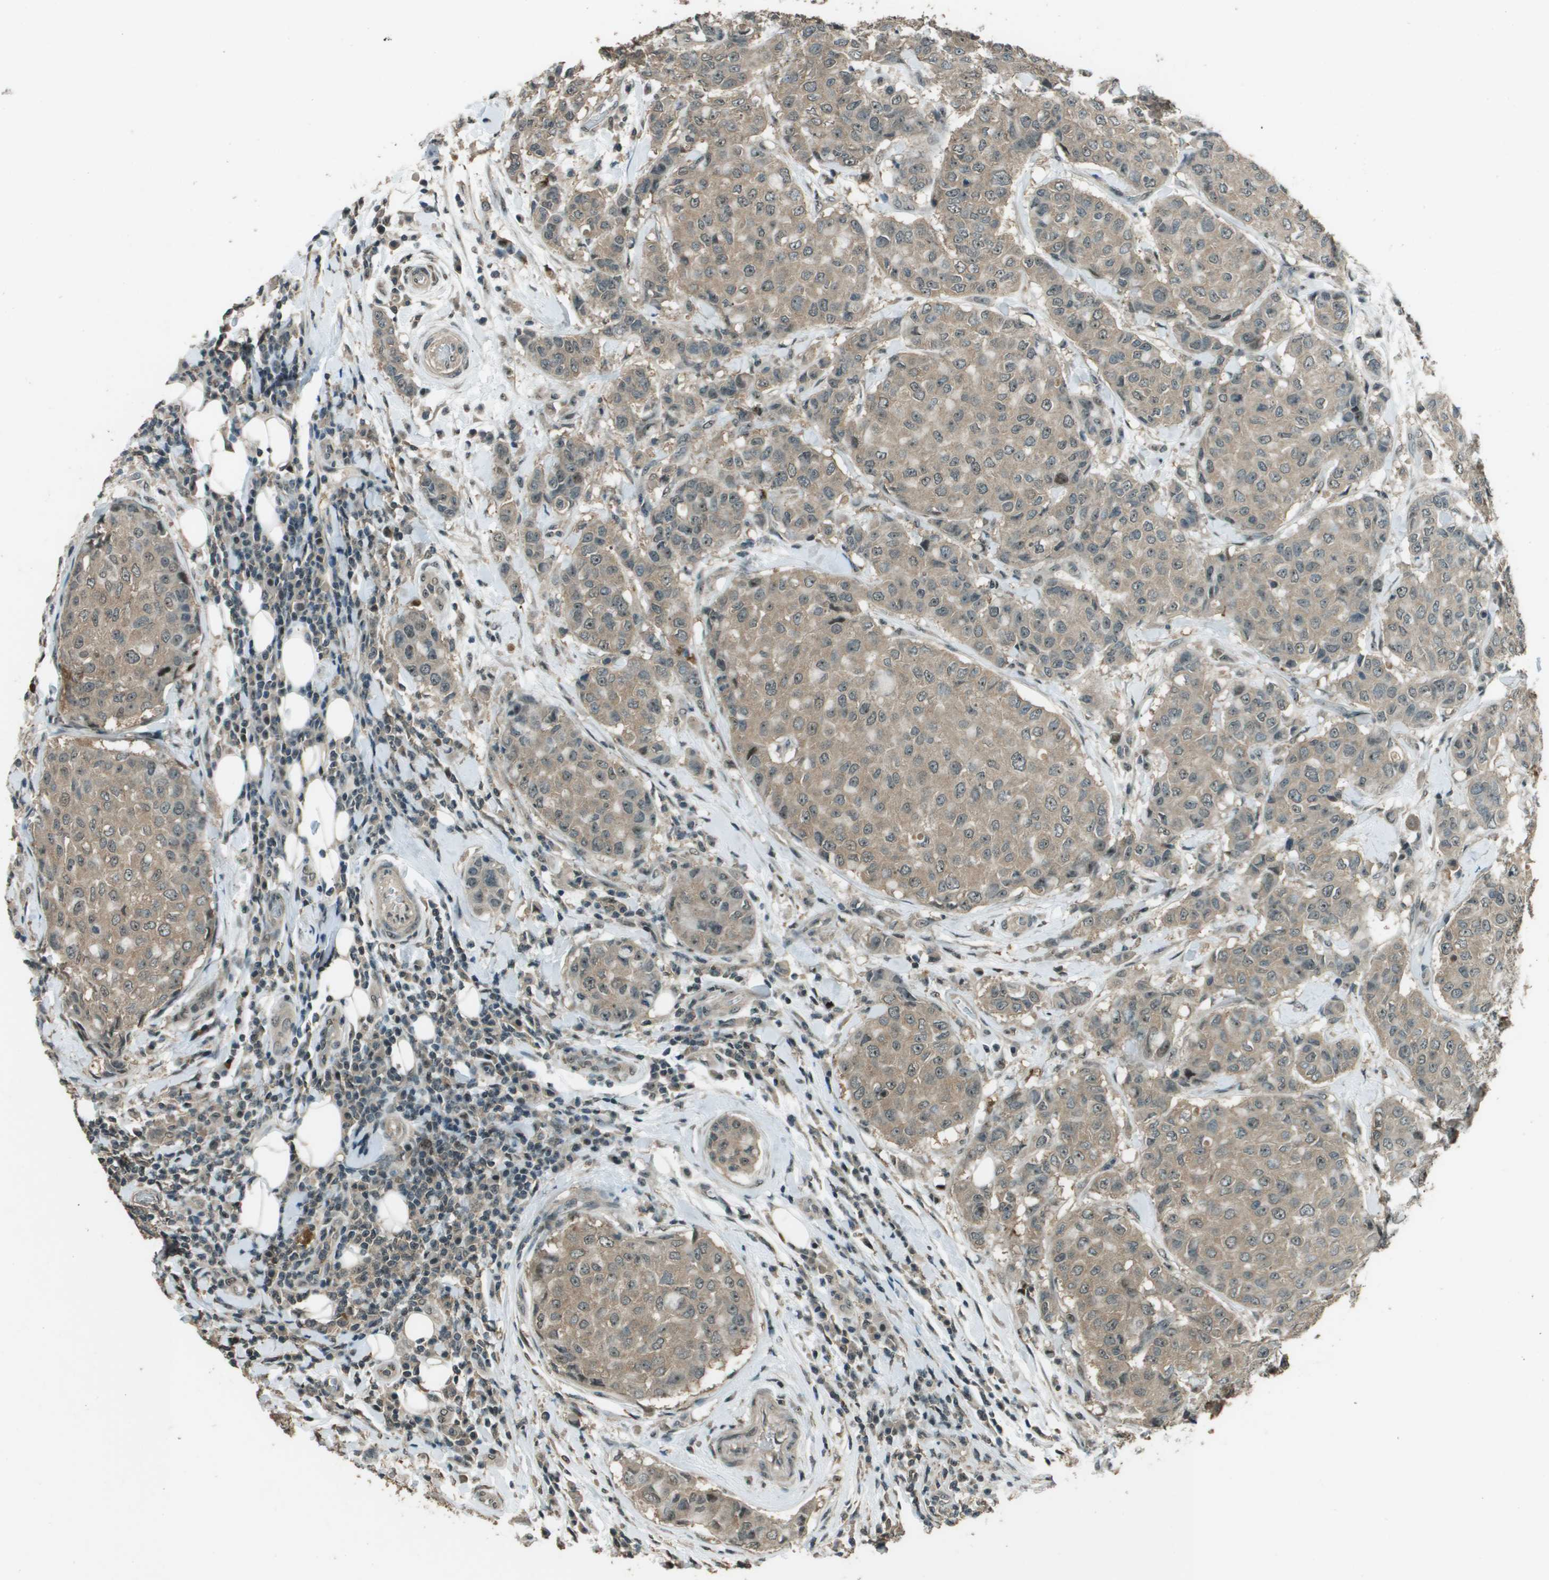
{"staining": {"intensity": "moderate", "quantity": ">75%", "location": "cytoplasmic/membranous"}, "tissue": "breast cancer", "cell_type": "Tumor cells", "image_type": "cancer", "snomed": [{"axis": "morphology", "description": "Duct carcinoma"}, {"axis": "topography", "description": "Breast"}], "caption": "A brown stain highlights moderate cytoplasmic/membranous expression of a protein in intraductal carcinoma (breast) tumor cells. (DAB IHC, brown staining for protein, blue staining for nuclei).", "gene": "SDC3", "patient": {"sex": "female", "age": 27}}